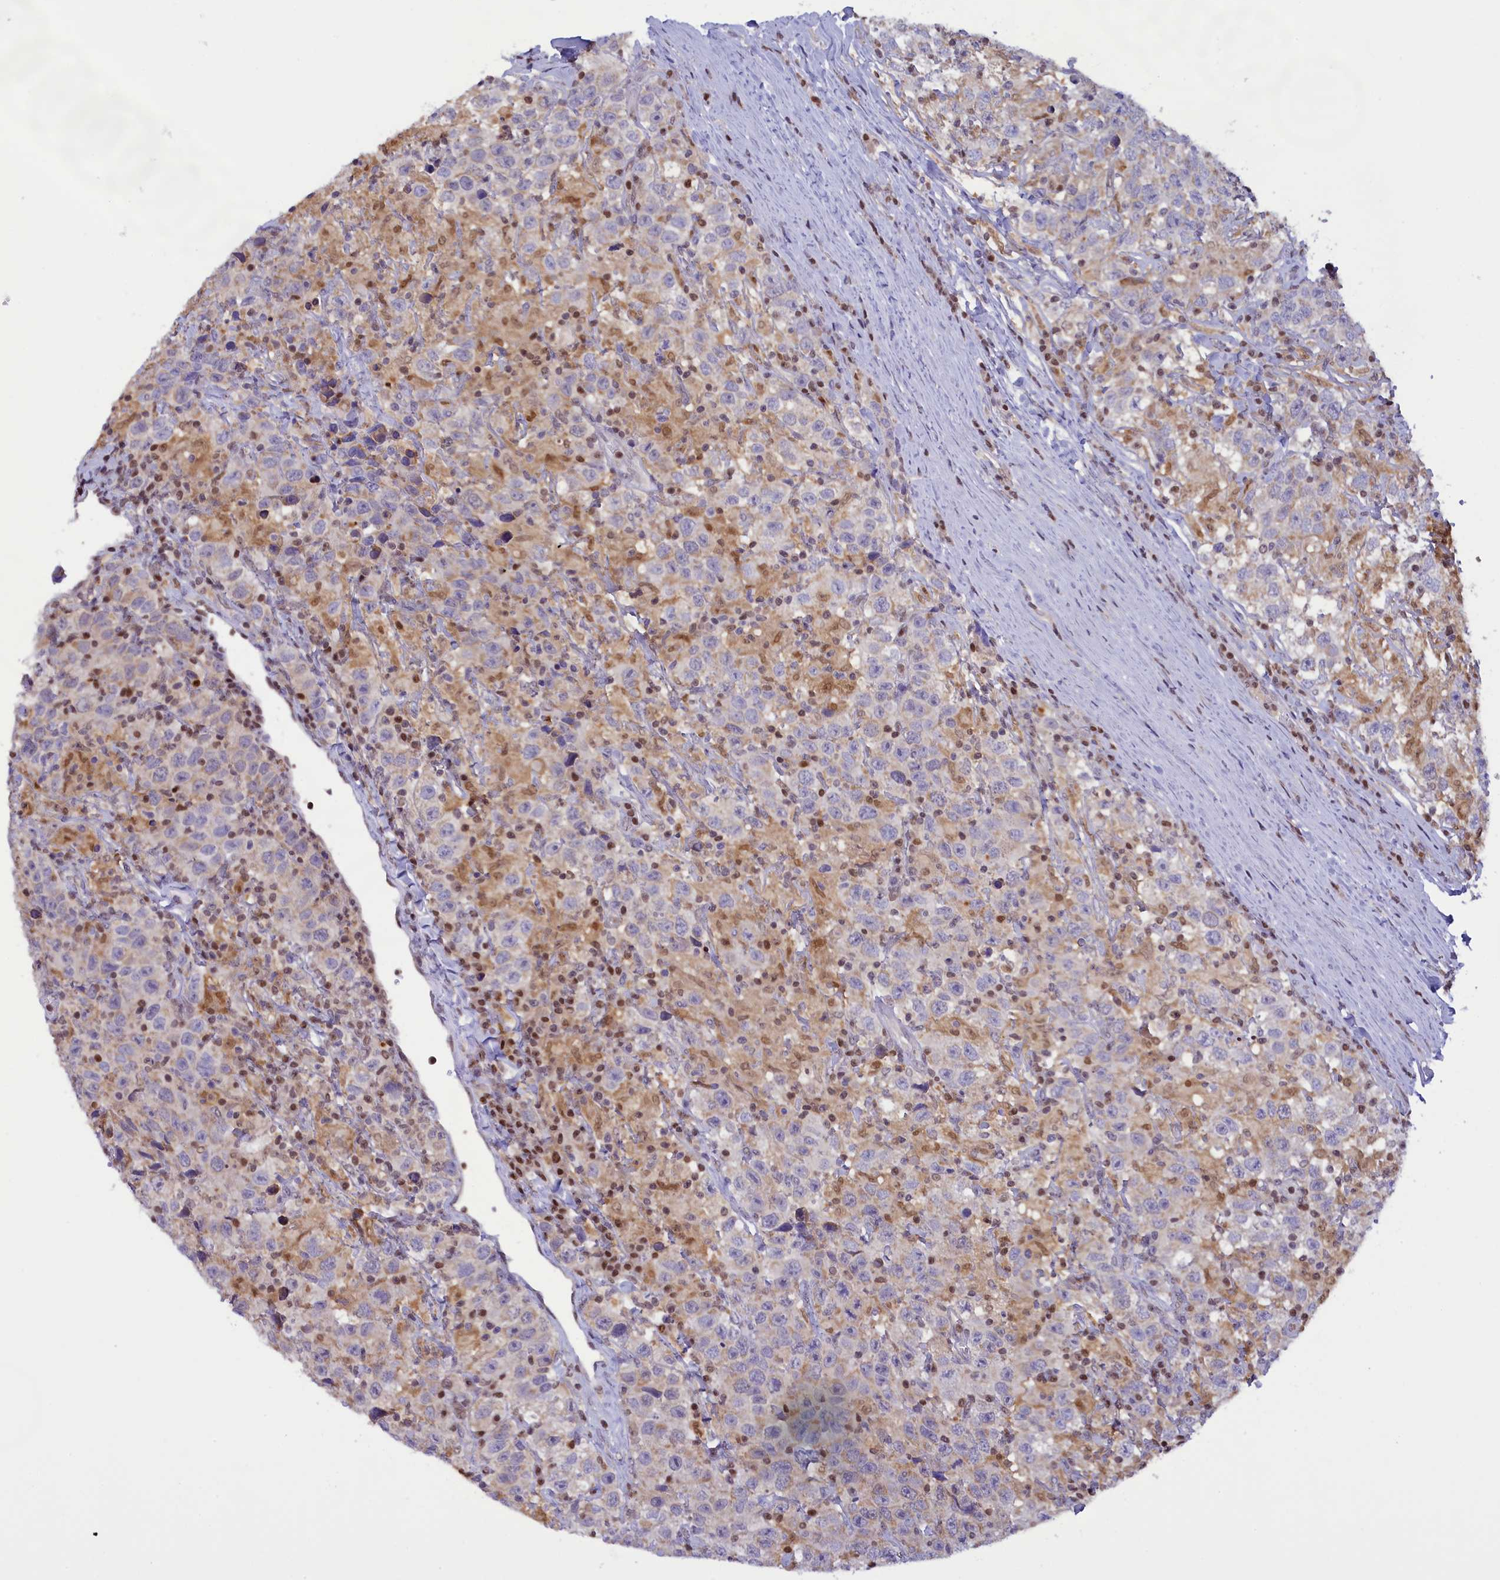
{"staining": {"intensity": "negative", "quantity": "none", "location": "none"}, "tissue": "testis cancer", "cell_type": "Tumor cells", "image_type": "cancer", "snomed": [{"axis": "morphology", "description": "Seminoma, NOS"}, {"axis": "topography", "description": "Testis"}], "caption": "This is an immunohistochemistry (IHC) image of testis cancer. There is no expression in tumor cells.", "gene": "IZUMO2", "patient": {"sex": "male", "age": 41}}